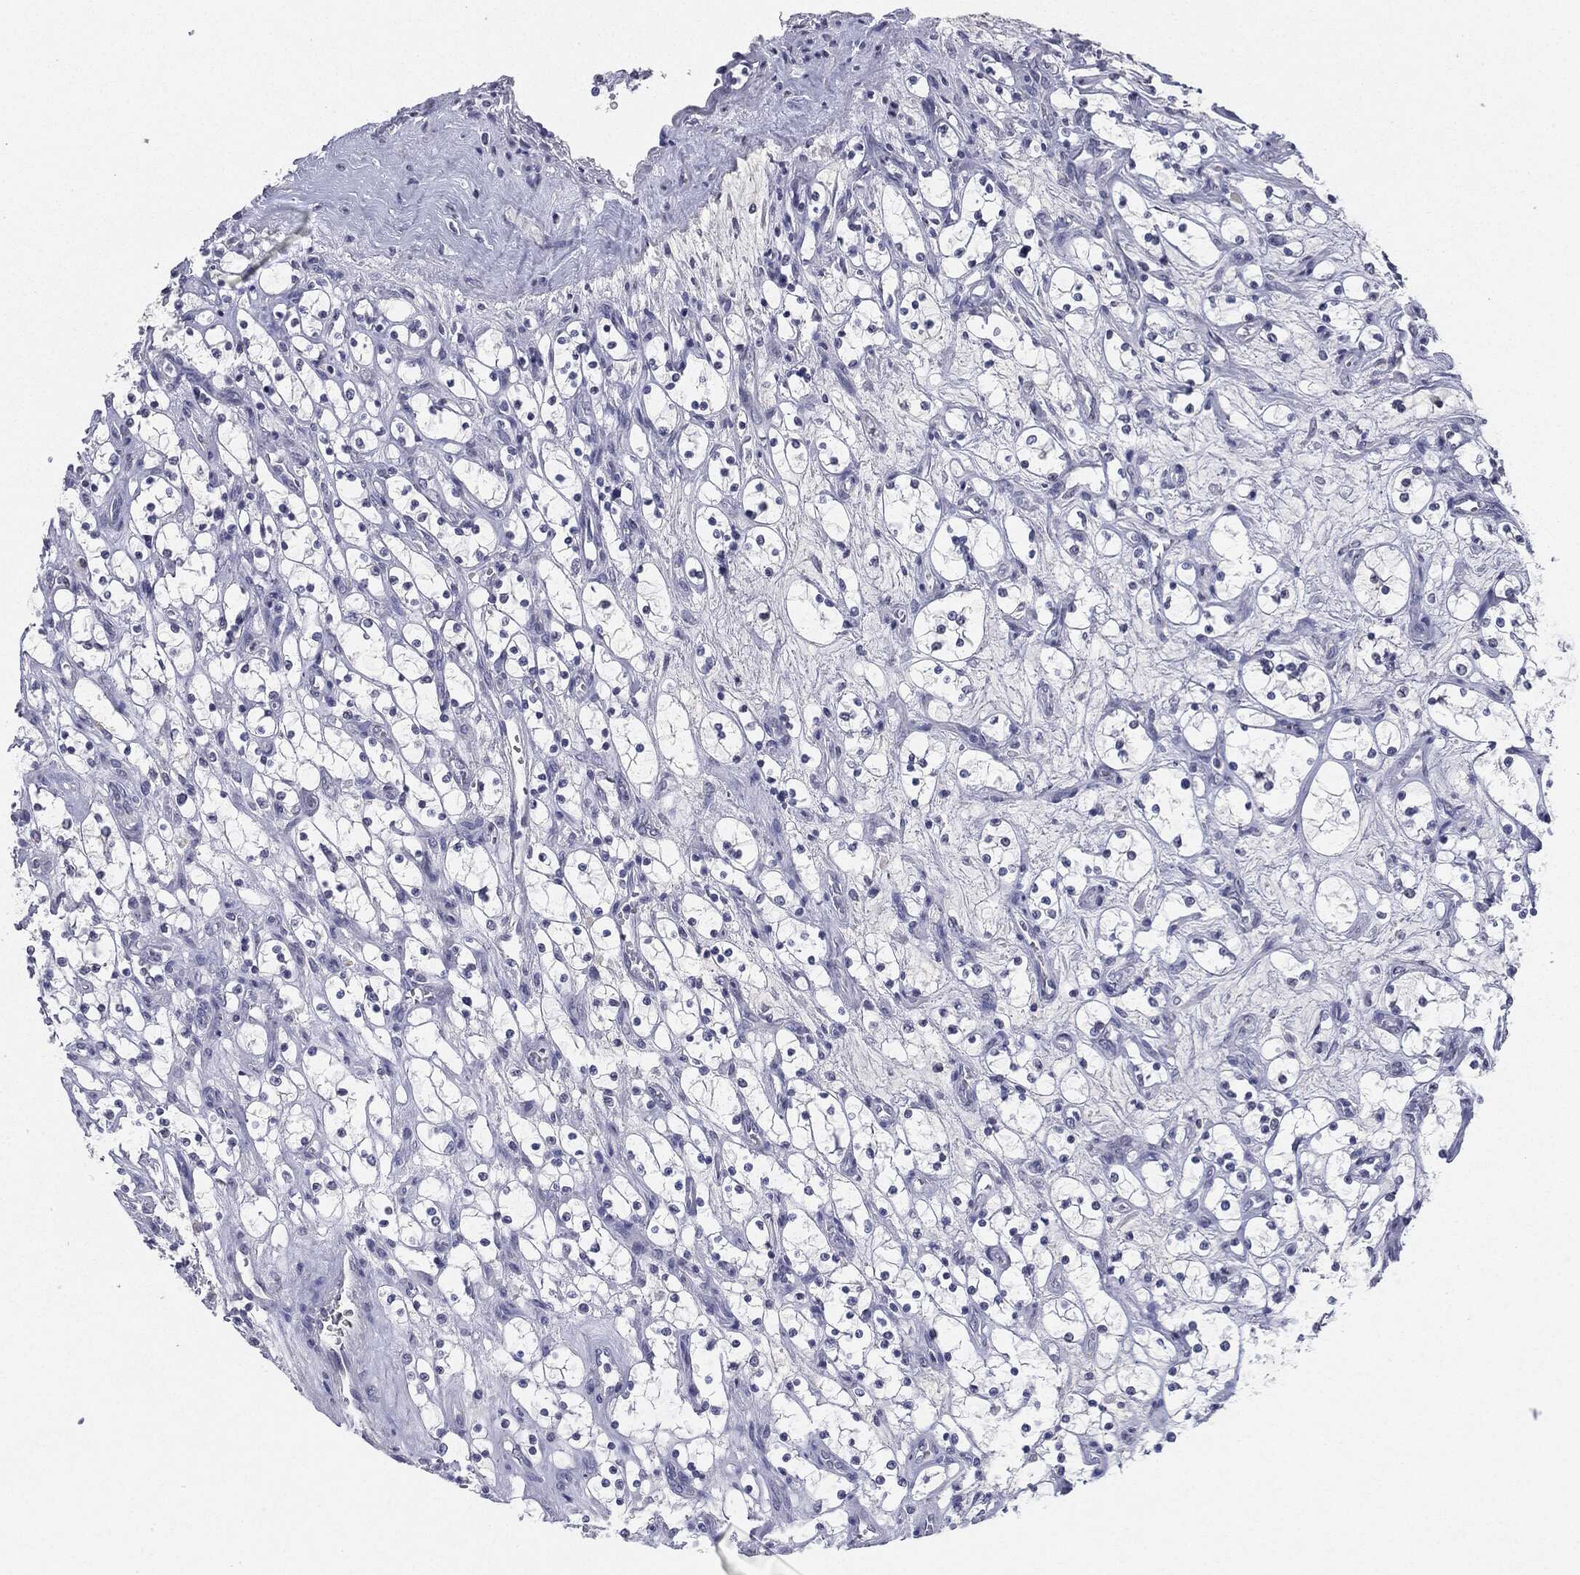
{"staining": {"intensity": "negative", "quantity": "none", "location": "none"}, "tissue": "renal cancer", "cell_type": "Tumor cells", "image_type": "cancer", "snomed": [{"axis": "morphology", "description": "Adenocarcinoma, NOS"}, {"axis": "topography", "description": "Kidney"}], "caption": "Immunohistochemistry (IHC) image of human renal cancer stained for a protein (brown), which shows no positivity in tumor cells. Brightfield microscopy of IHC stained with DAB (brown) and hematoxylin (blue), captured at high magnification.", "gene": "SERPINB4", "patient": {"sex": "female", "age": 69}}